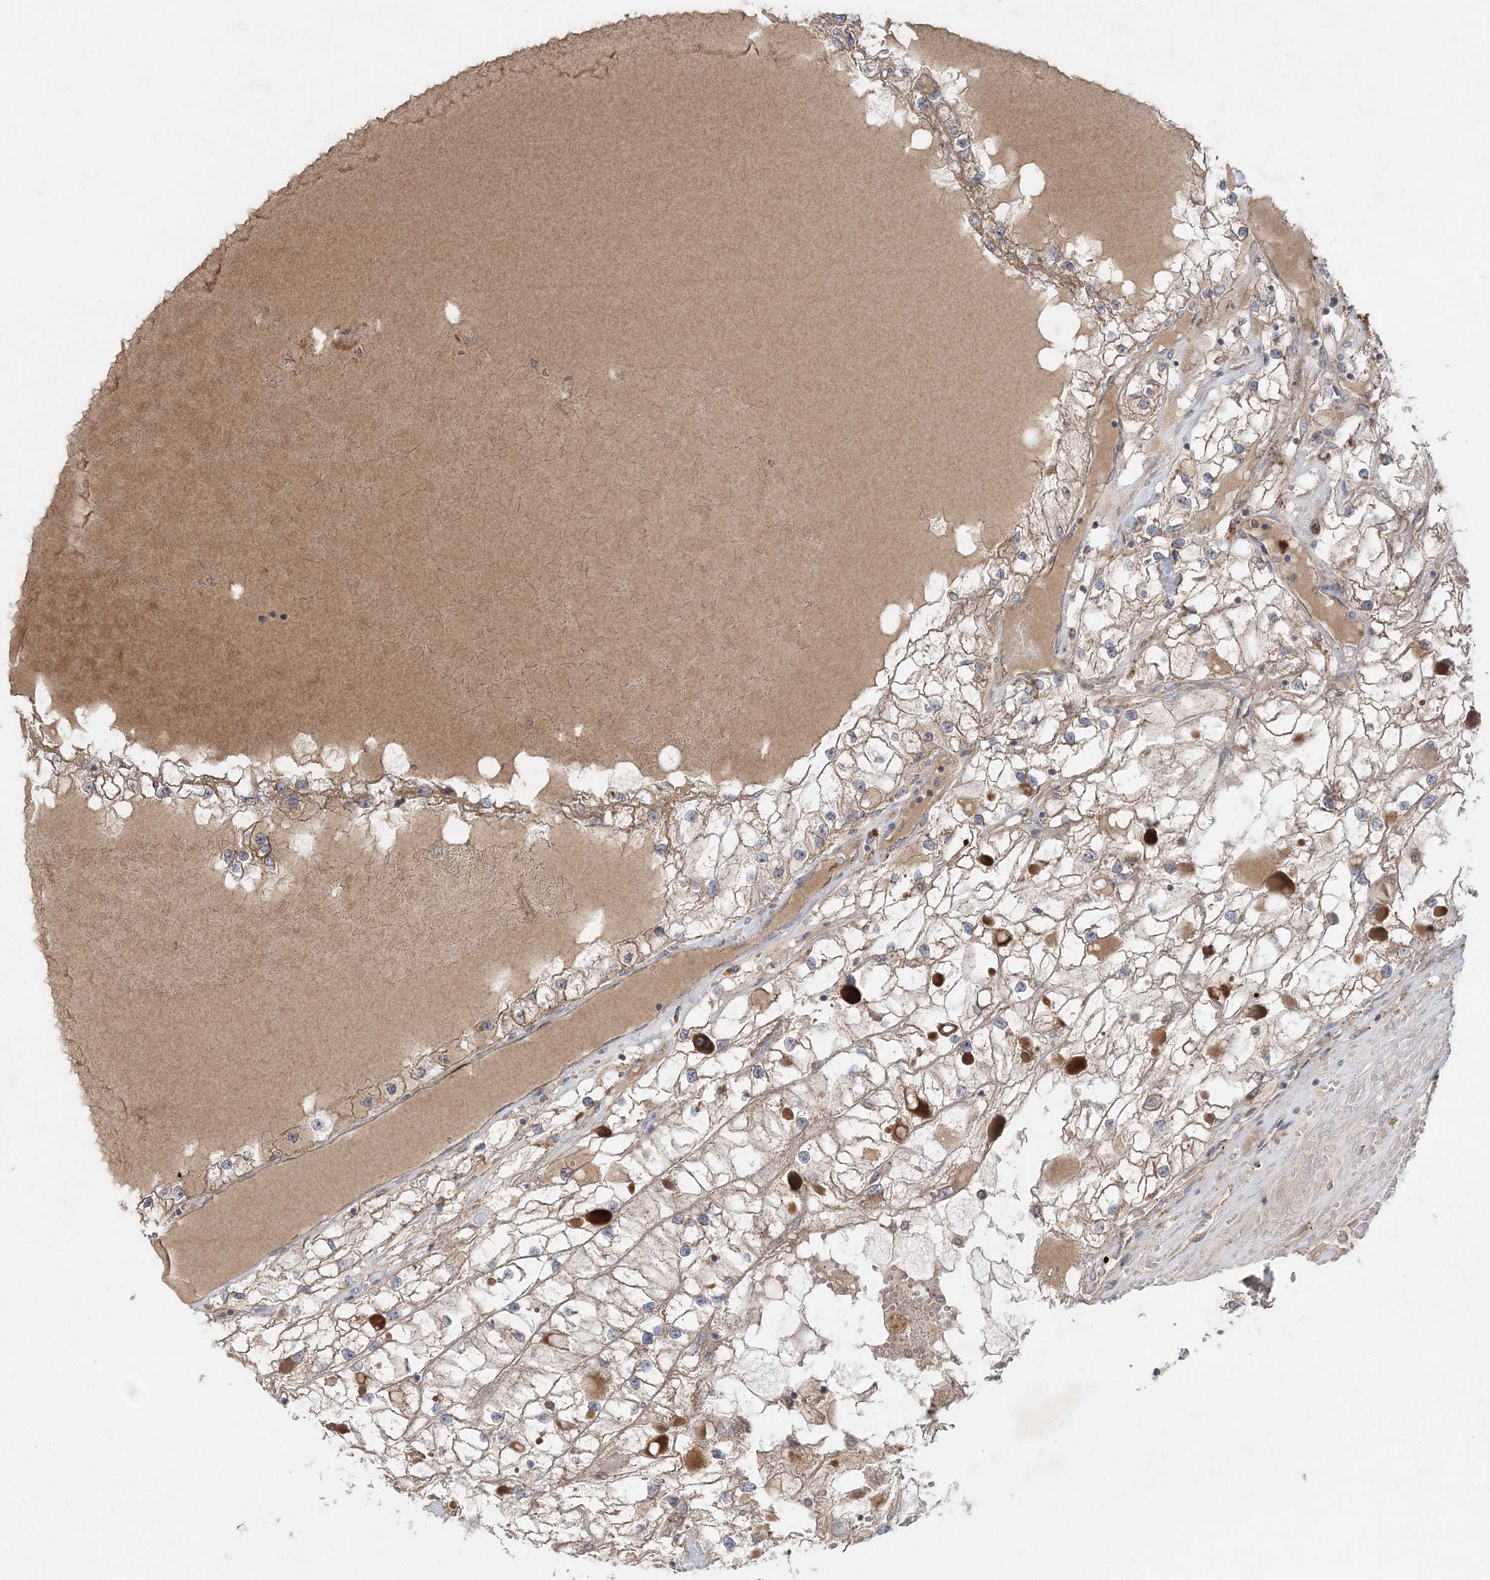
{"staining": {"intensity": "weak", "quantity": "25%-75%", "location": "cytoplasmic/membranous"}, "tissue": "renal cancer", "cell_type": "Tumor cells", "image_type": "cancer", "snomed": [{"axis": "morphology", "description": "Adenocarcinoma, NOS"}, {"axis": "topography", "description": "Kidney"}], "caption": "Tumor cells exhibit weak cytoplasmic/membranous staining in about 25%-75% of cells in adenocarcinoma (renal).", "gene": "LRPPRC", "patient": {"sex": "male", "age": 68}}